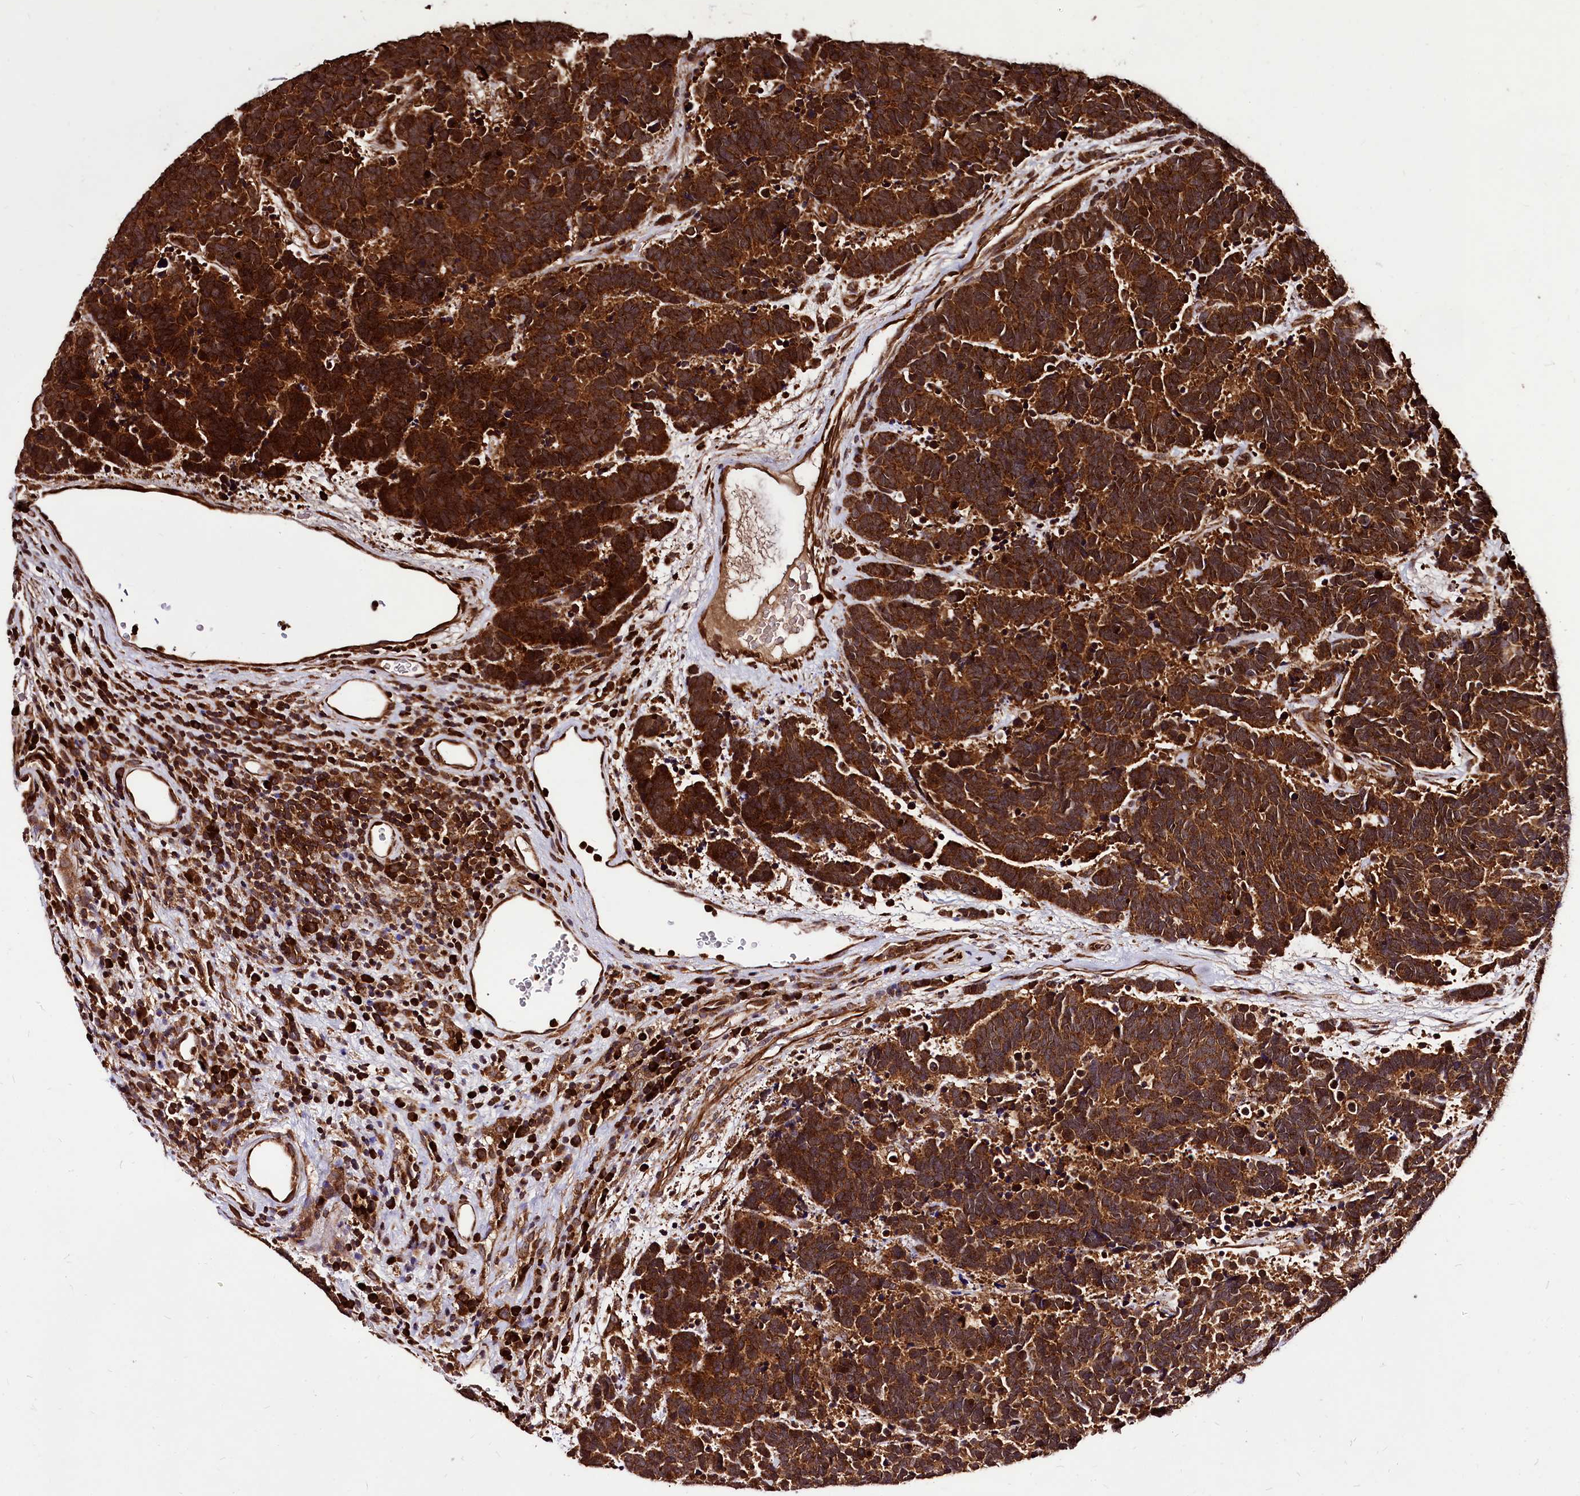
{"staining": {"intensity": "strong", "quantity": ">75%", "location": "cytoplasmic/membranous"}, "tissue": "carcinoid", "cell_type": "Tumor cells", "image_type": "cancer", "snomed": [{"axis": "morphology", "description": "Carcinoma, NOS"}, {"axis": "morphology", "description": "Carcinoid, malignant, NOS"}, {"axis": "topography", "description": "Urinary bladder"}], "caption": "Protein staining of carcinoma tissue shows strong cytoplasmic/membranous positivity in about >75% of tumor cells.", "gene": "LRSAM1", "patient": {"sex": "male", "age": 57}}